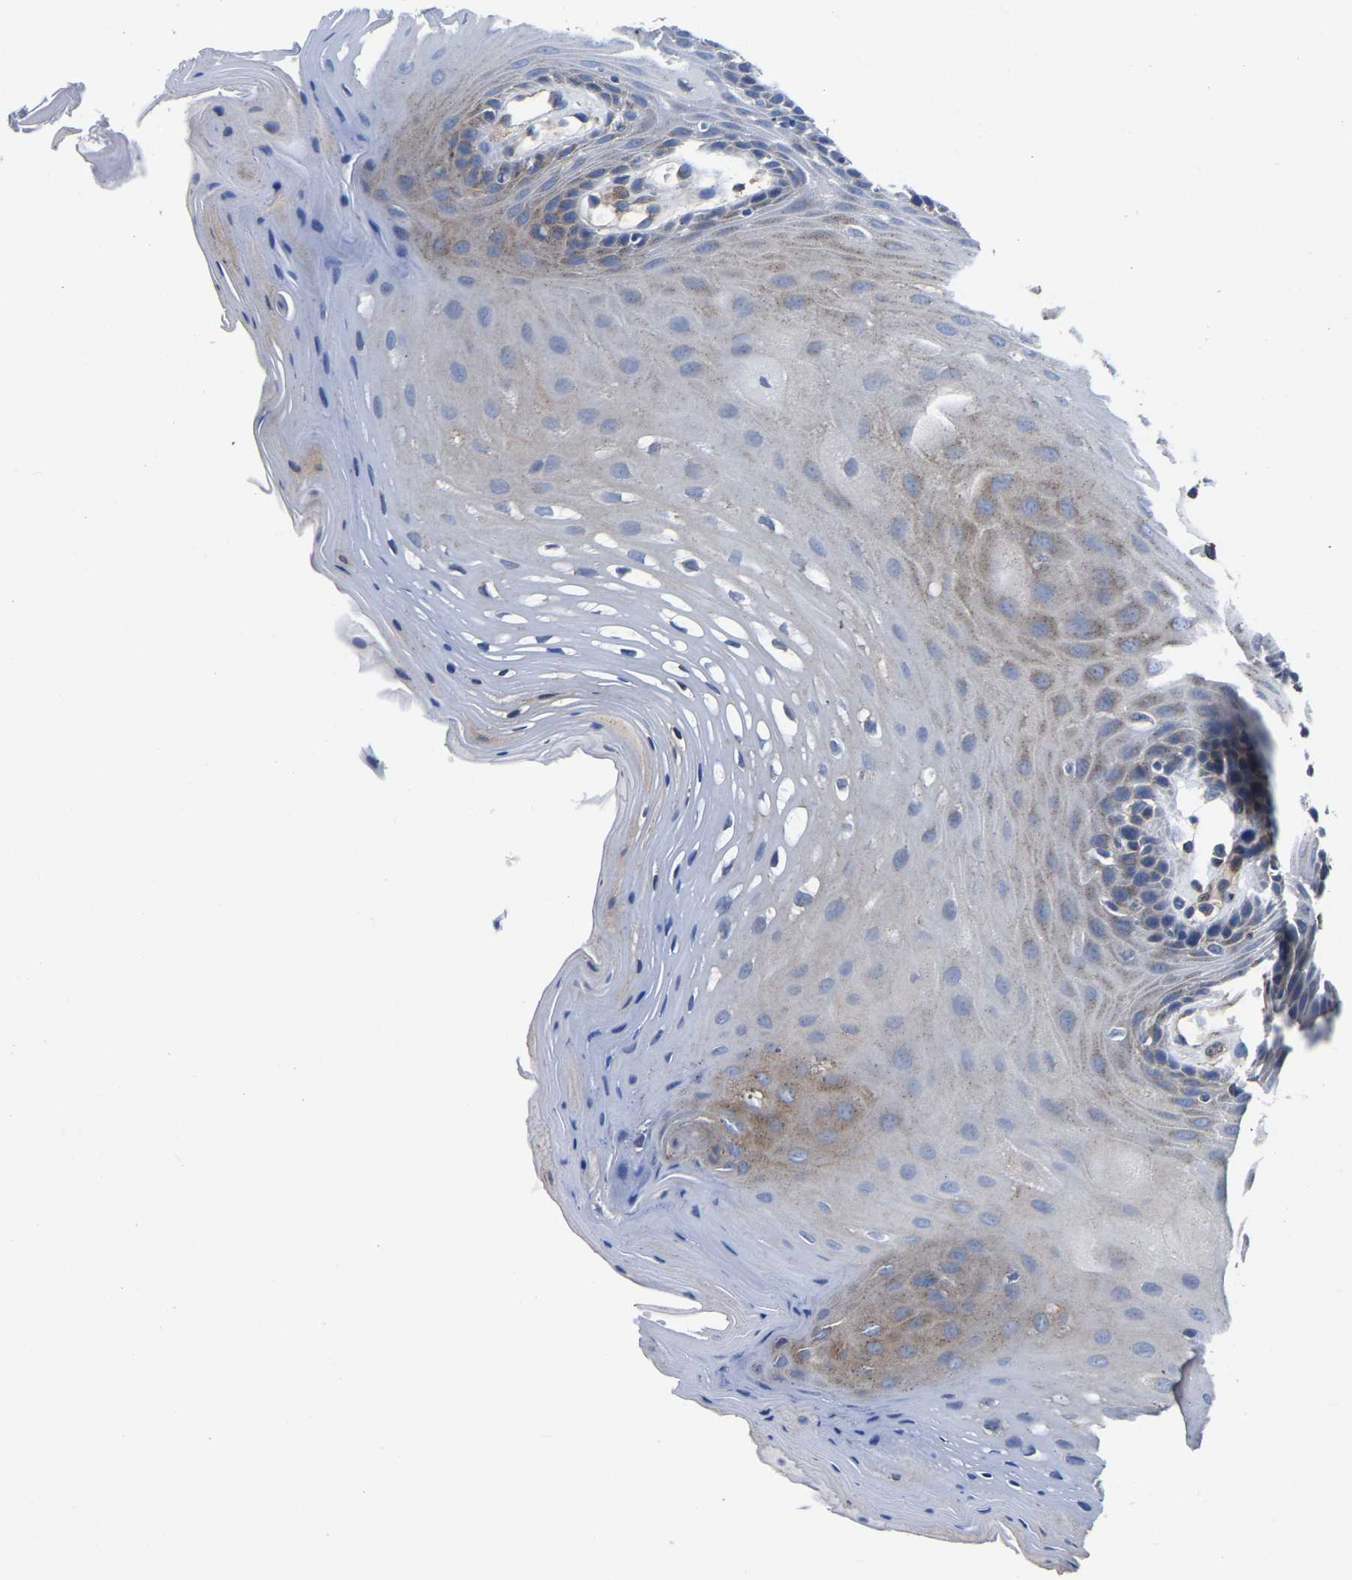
{"staining": {"intensity": "moderate", "quantity": "25%-75%", "location": "cytoplasmic/membranous"}, "tissue": "oral mucosa", "cell_type": "Squamous epithelial cells", "image_type": "normal", "snomed": [{"axis": "morphology", "description": "Normal tissue, NOS"}, {"axis": "morphology", "description": "Squamous cell carcinoma, NOS"}, {"axis": "topography", "description": "Oral tissue"}, {"axis": "topography", "description": "Head-Neck"}], "caption": "Immunohistochemistry (IHC) histopathology image of normal human oral mucosa stained for a protein (brown), which shows medium levels of moderate cytoplasmic/membranous expression in approximately 25%-75% of squamous epithelial cells.", "gene": "TFG", "patient": {"sex": "male", "age": 71}}